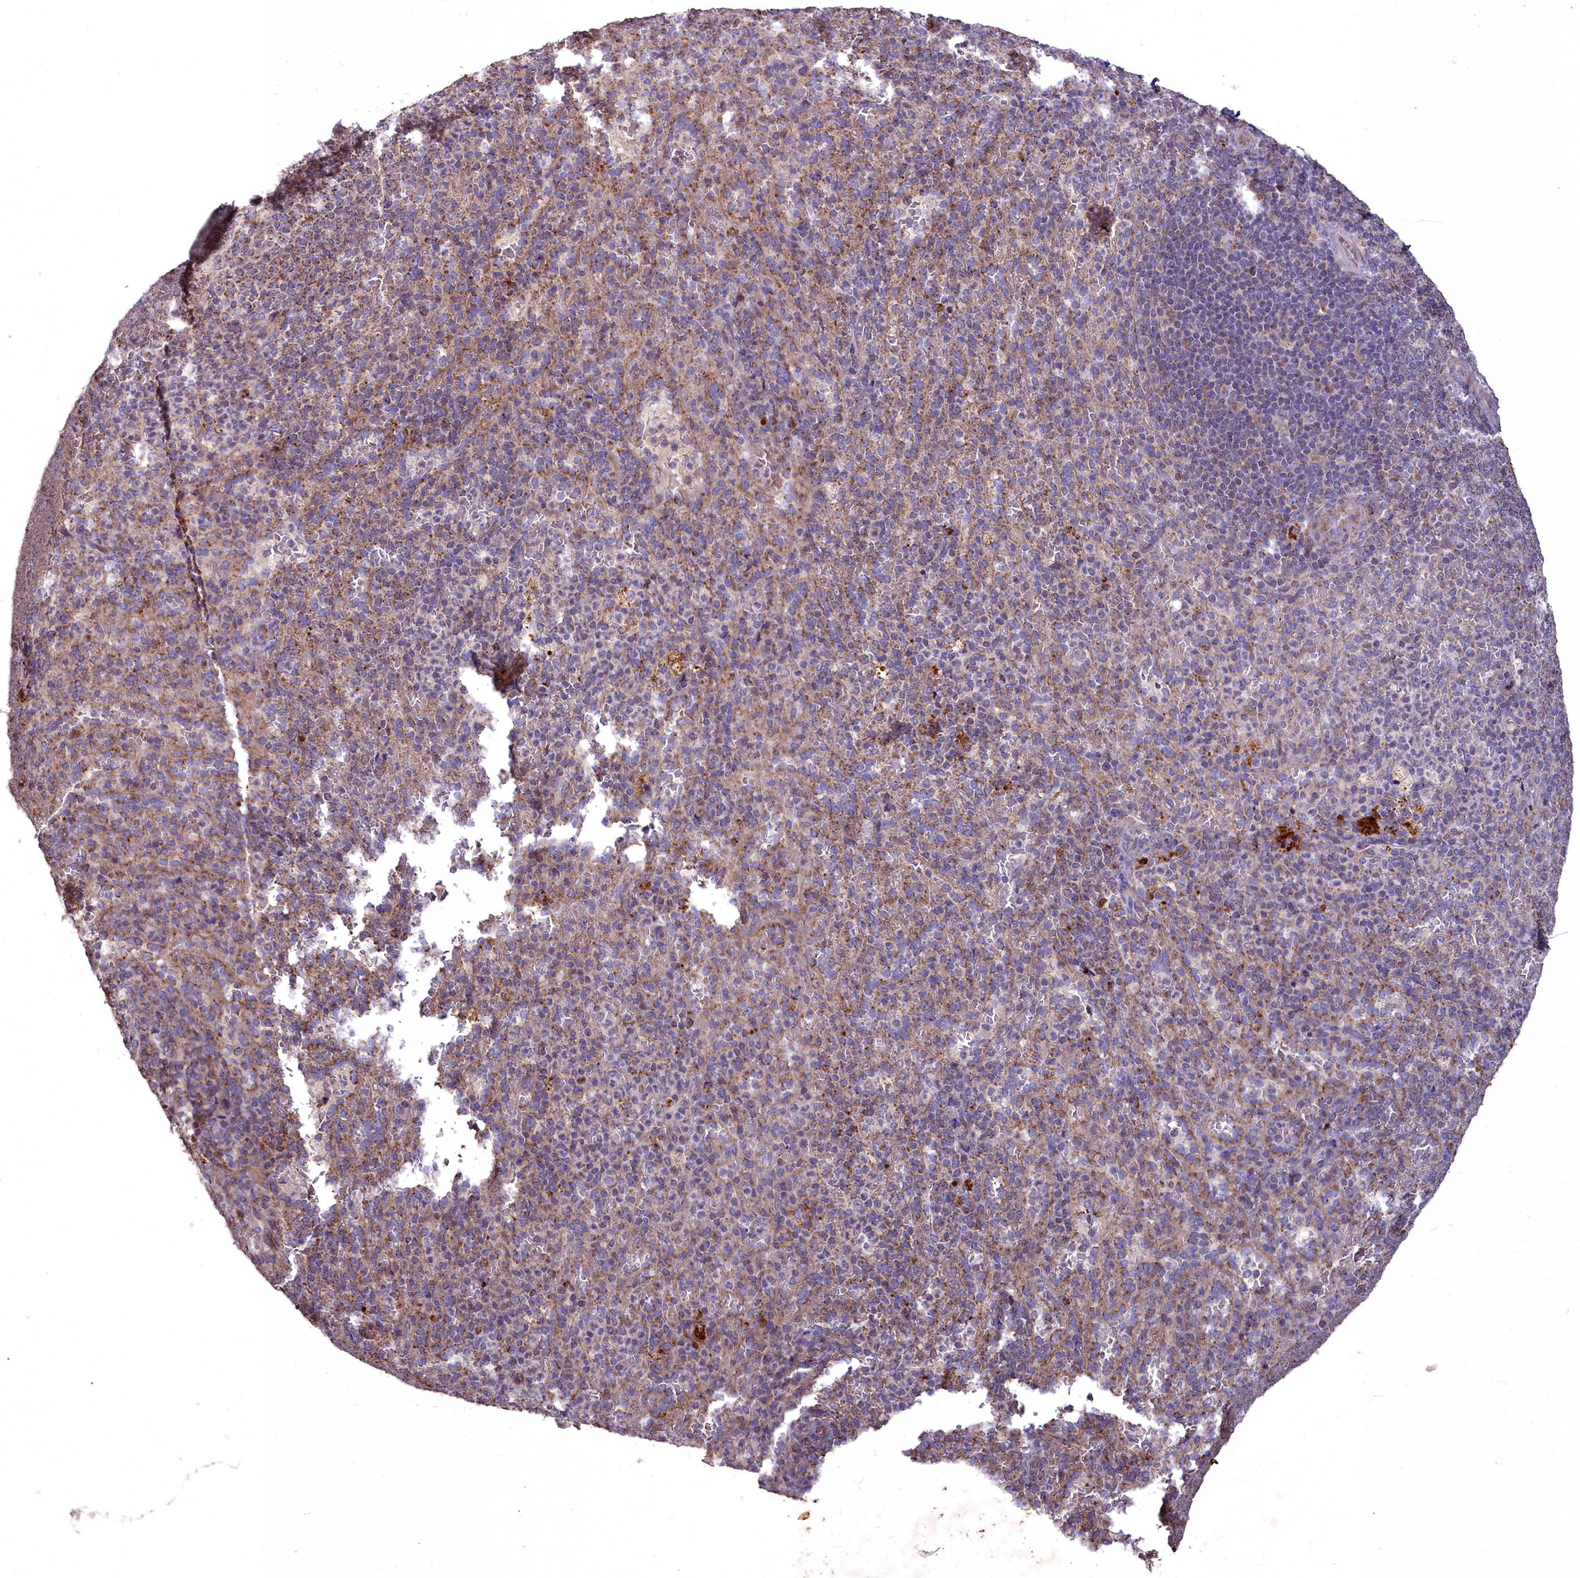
{"staining": {"intensity": "moderate", "quantity": "<25%", "location": "cytoplasmic/membranous"}, "tissue": "spleen", "cell_type": "Cells in red pulp", "image_type": "normal", "snomed": [{"axis": "morphology", "description": "Normal tissue, NOS"}, {"axis": "topography", "description": "Spleen"}], "caption": "Spleen stained for a protein (brown) exhibits moderate cytoplasmic/membranous positive expression in approximately <25% of cells in red pulp.", "gene": "COX11", "patient": {"sex": "female", "age": 21}}